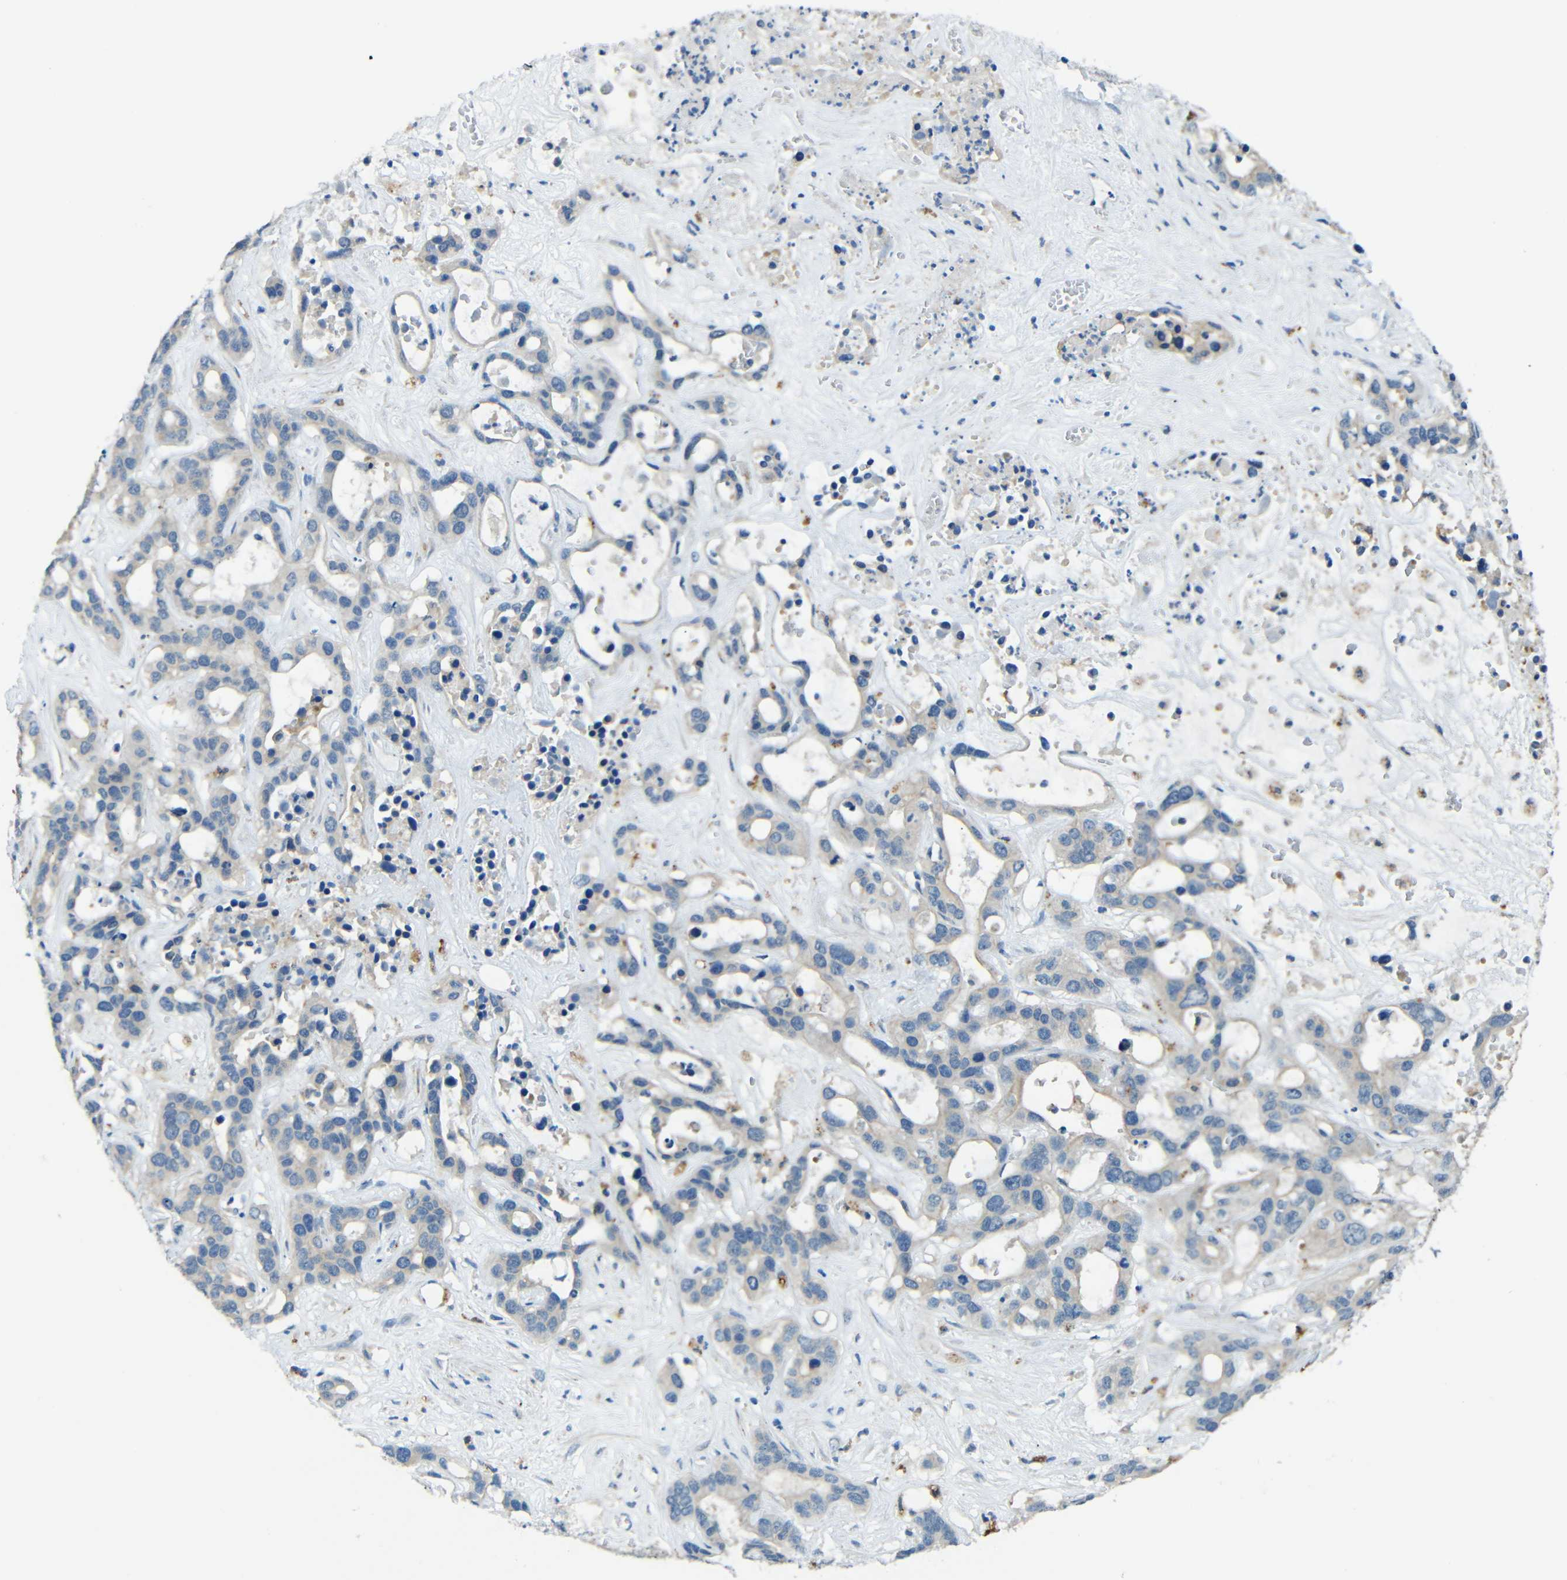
{"staining": {"intensity": "weak", "quantity": "<25%", "location": "cytoplasmic/membranous"}, "tissue": "liver cancer", "cell_type": "Tumor cells", "image_type": "cancer", "snomed": [{"axis": "morphology", "description": "Cholangiocarcinoma"}, {"axis": "topography", "description": "Liver"}], "caption": "A histopathology image of cholangiocarcinoma (liver) stained for a protein shows no brown staining in tumor cells. (DAB immunohistochemistry (IHC) visualized using brightfield microscopy, high magnification).", "gene": "CYP26B1", "patient": {"sex": "female", "age": 65}}